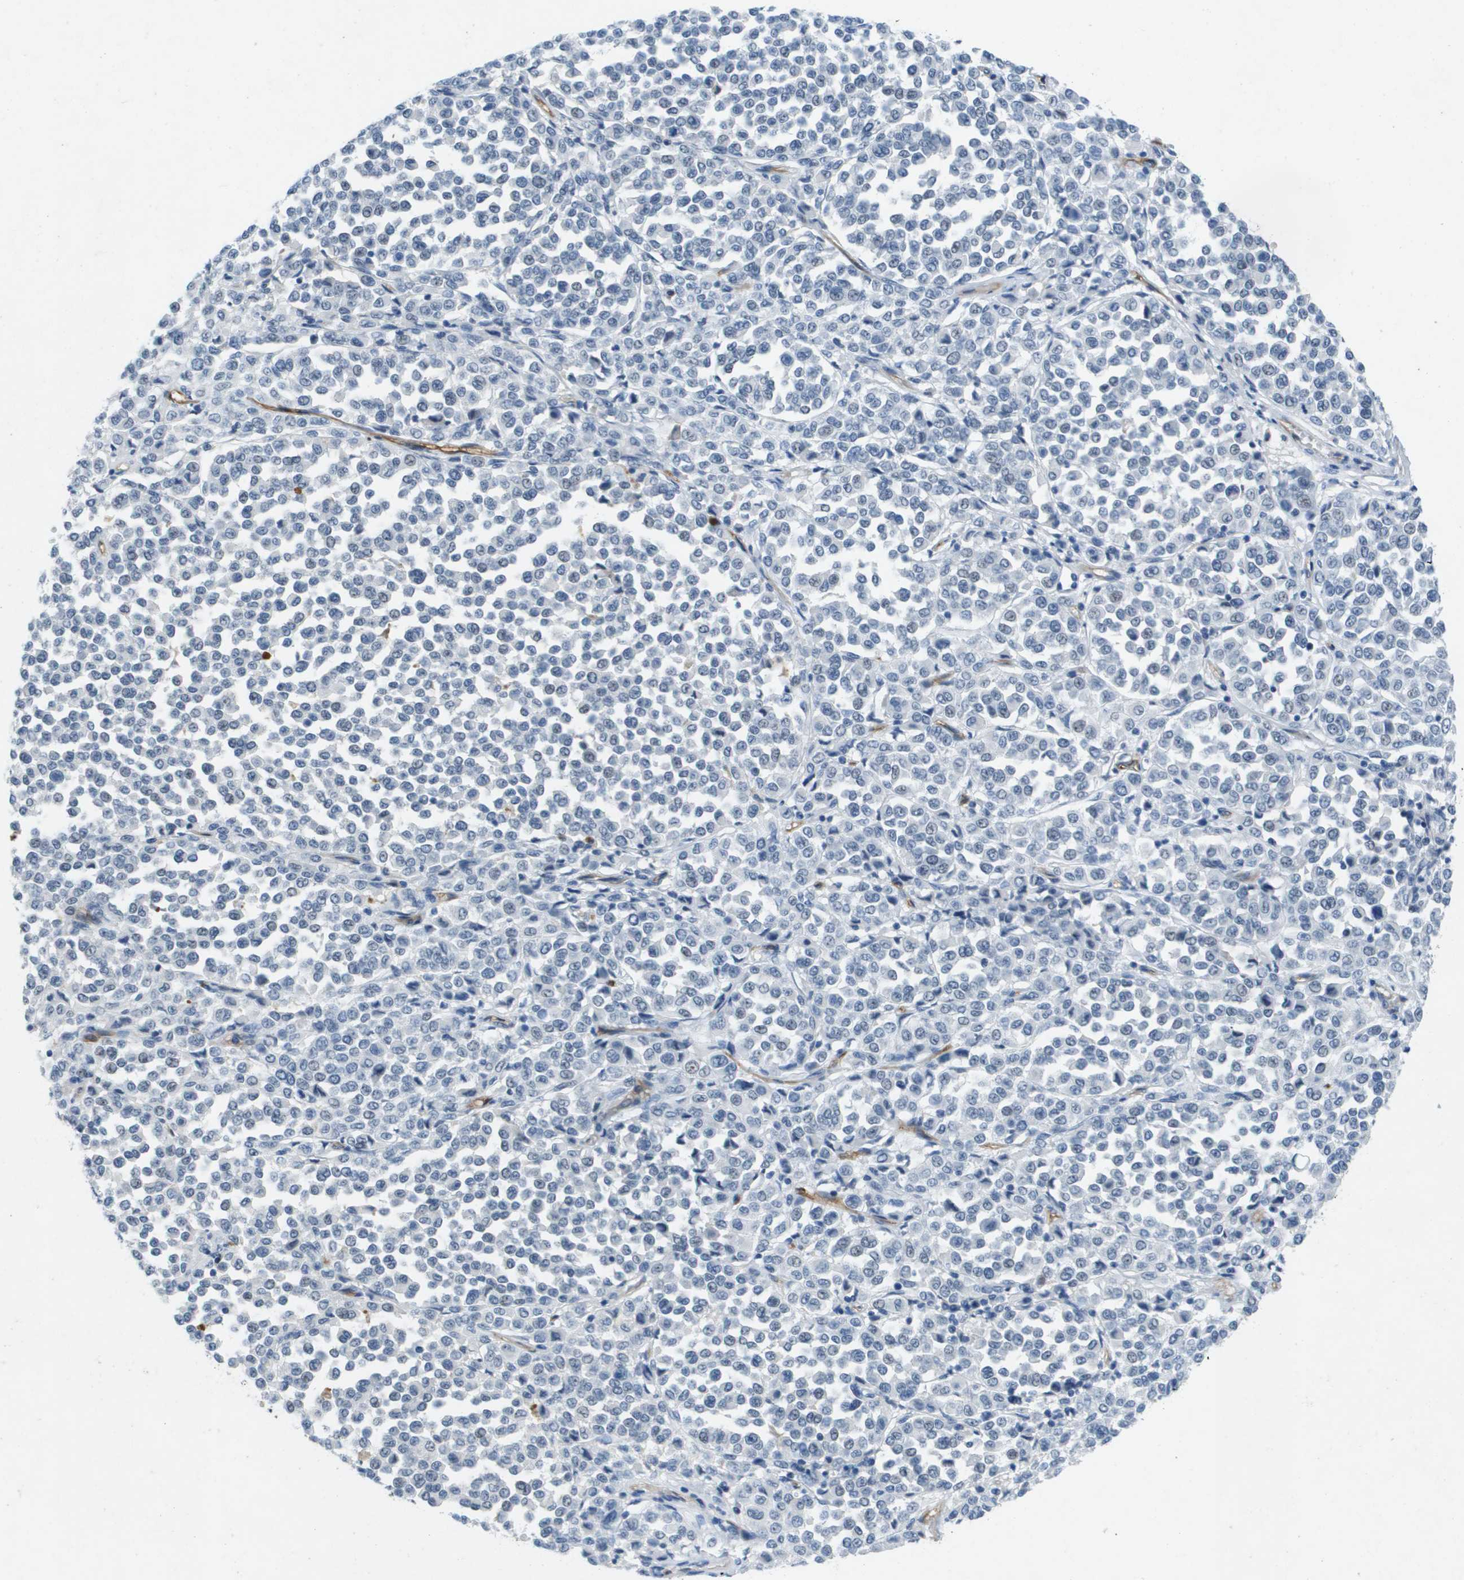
{"staining": {"intensity": "negative", "quantity": "none", "location": "none"}, "tissue": "melanoma", "cell_type": "Tumor cells", "image_type": "cancer", "snomed": [{"axis": "morphology", "description": "Malignant melanoma, Metastatic site"}, {"axis": "topography", "description": "Pancreas"}], "caption": "Immunohistochemical staining of human melanoma reveals no significant staining in tumor cells.", "gene": "ITGA6", "patient": {"sex": "female", "age": 30}}